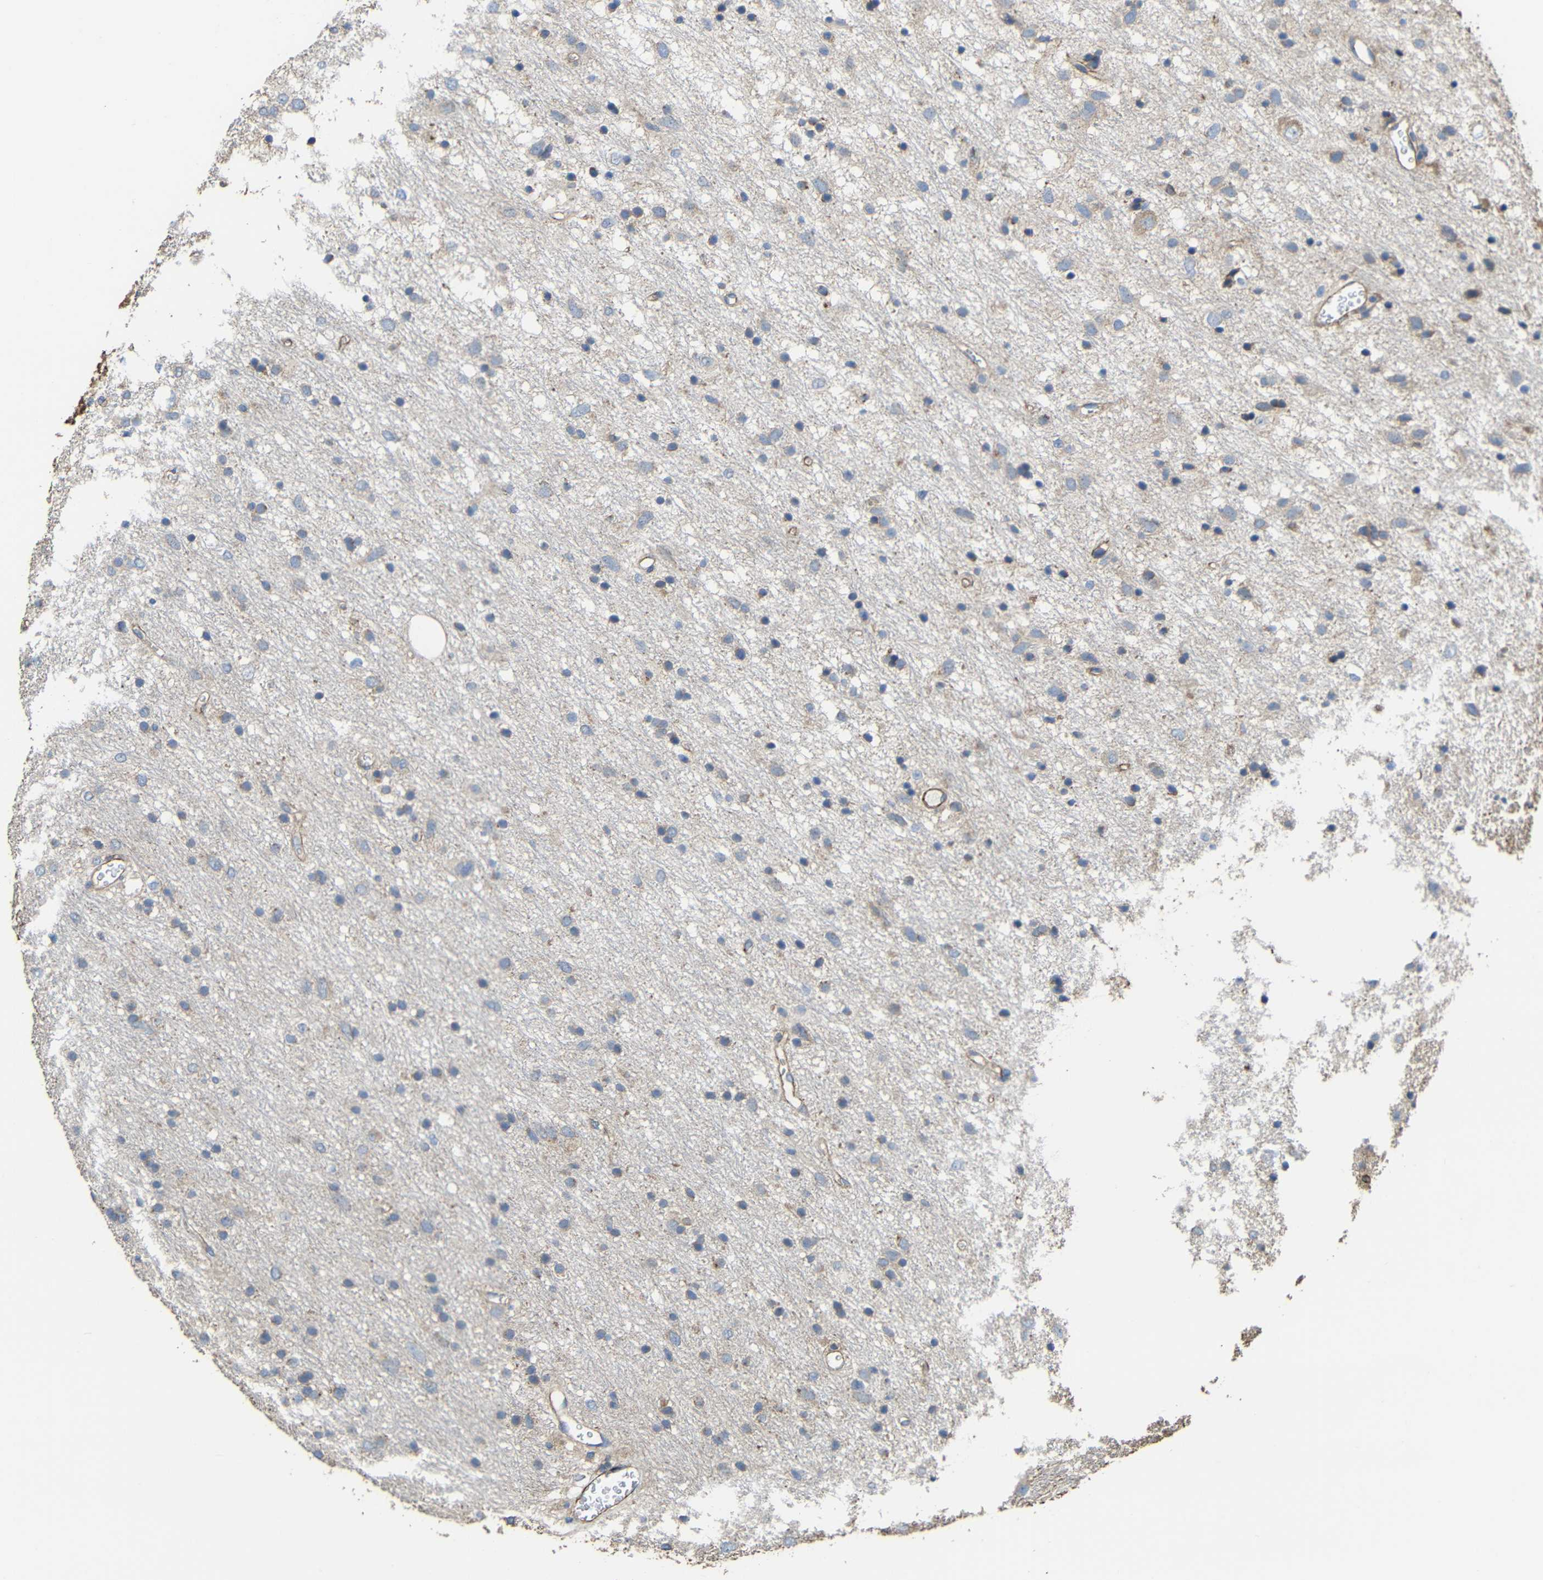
{"staining": {"intensity": "weak", "quantity": "<25%", "location": "cytoplasmic/membranous"}, "tissue": "glioma", "cell_type": "Tumor cells", "image_type": "cancer", "snomed": [{"axis": "morphology", "description": "Glioma, malignant, Low grade"}, {"axis": "topography", "description": "Brain"}], "caption": "Human glioma stained for a protein using immunohistochemistry reveals no expression in tumor cells.", "gene": "RHOT2", "patient": {"sex": "male", "age": 77}}